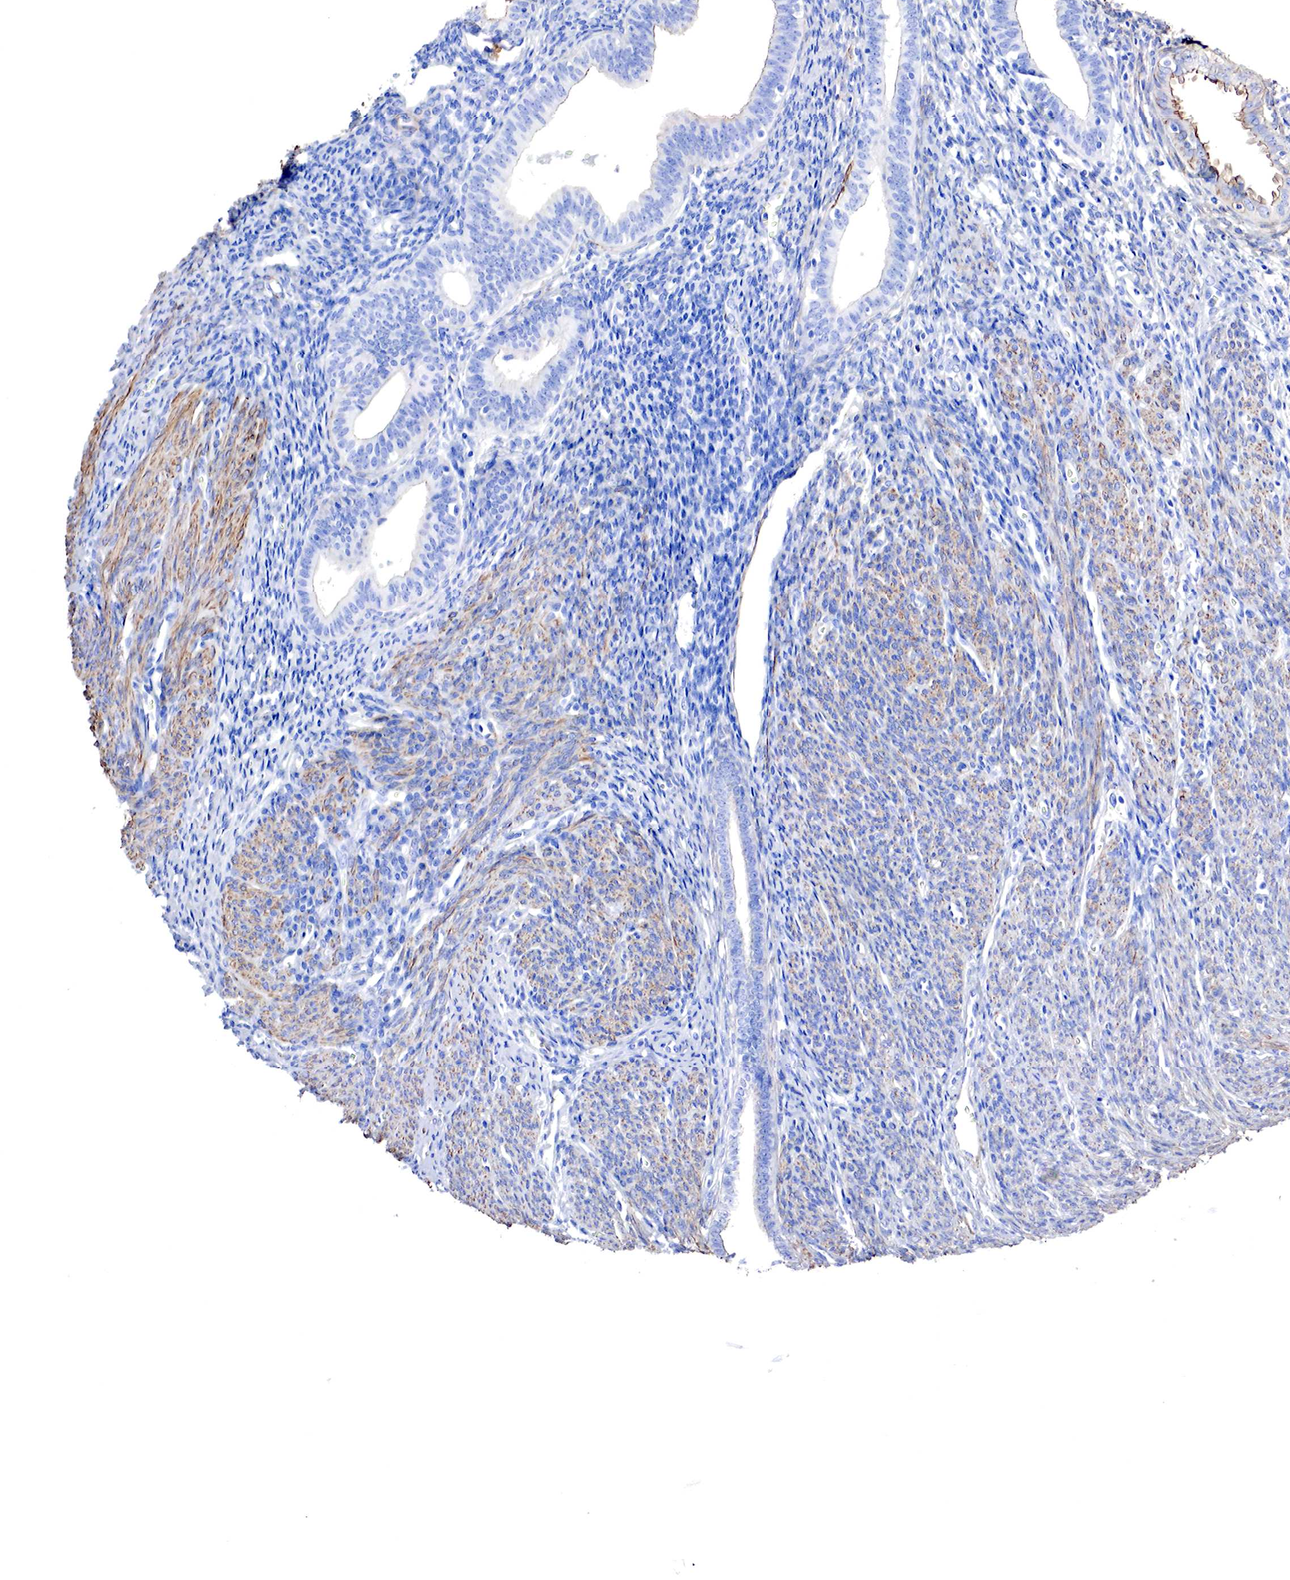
{"staining": {"intensity": "moderate", "quantity": "25%-75%", "location": "cytoplasmic/membranous"}, "tissue": "endometrium", "cell_type": "Cells in endometrial stroma", "image_type": "normal", "snomed": [{"axis": "morphology", "description": "Normal tissue, NOS"}, {"axis": "topography", "description": "Uterus"}], "caption": "Protein expression analysis of normal human endometrium reveals moderate cytoplasmic/membranous staining in approximately 25%-75% of cells in endometrial stroma. The protein of interest is shown in brown color, while the nuclei are stained blue.", "gene": "TPM1", "patient": {"sex": "female", "age": 83}}